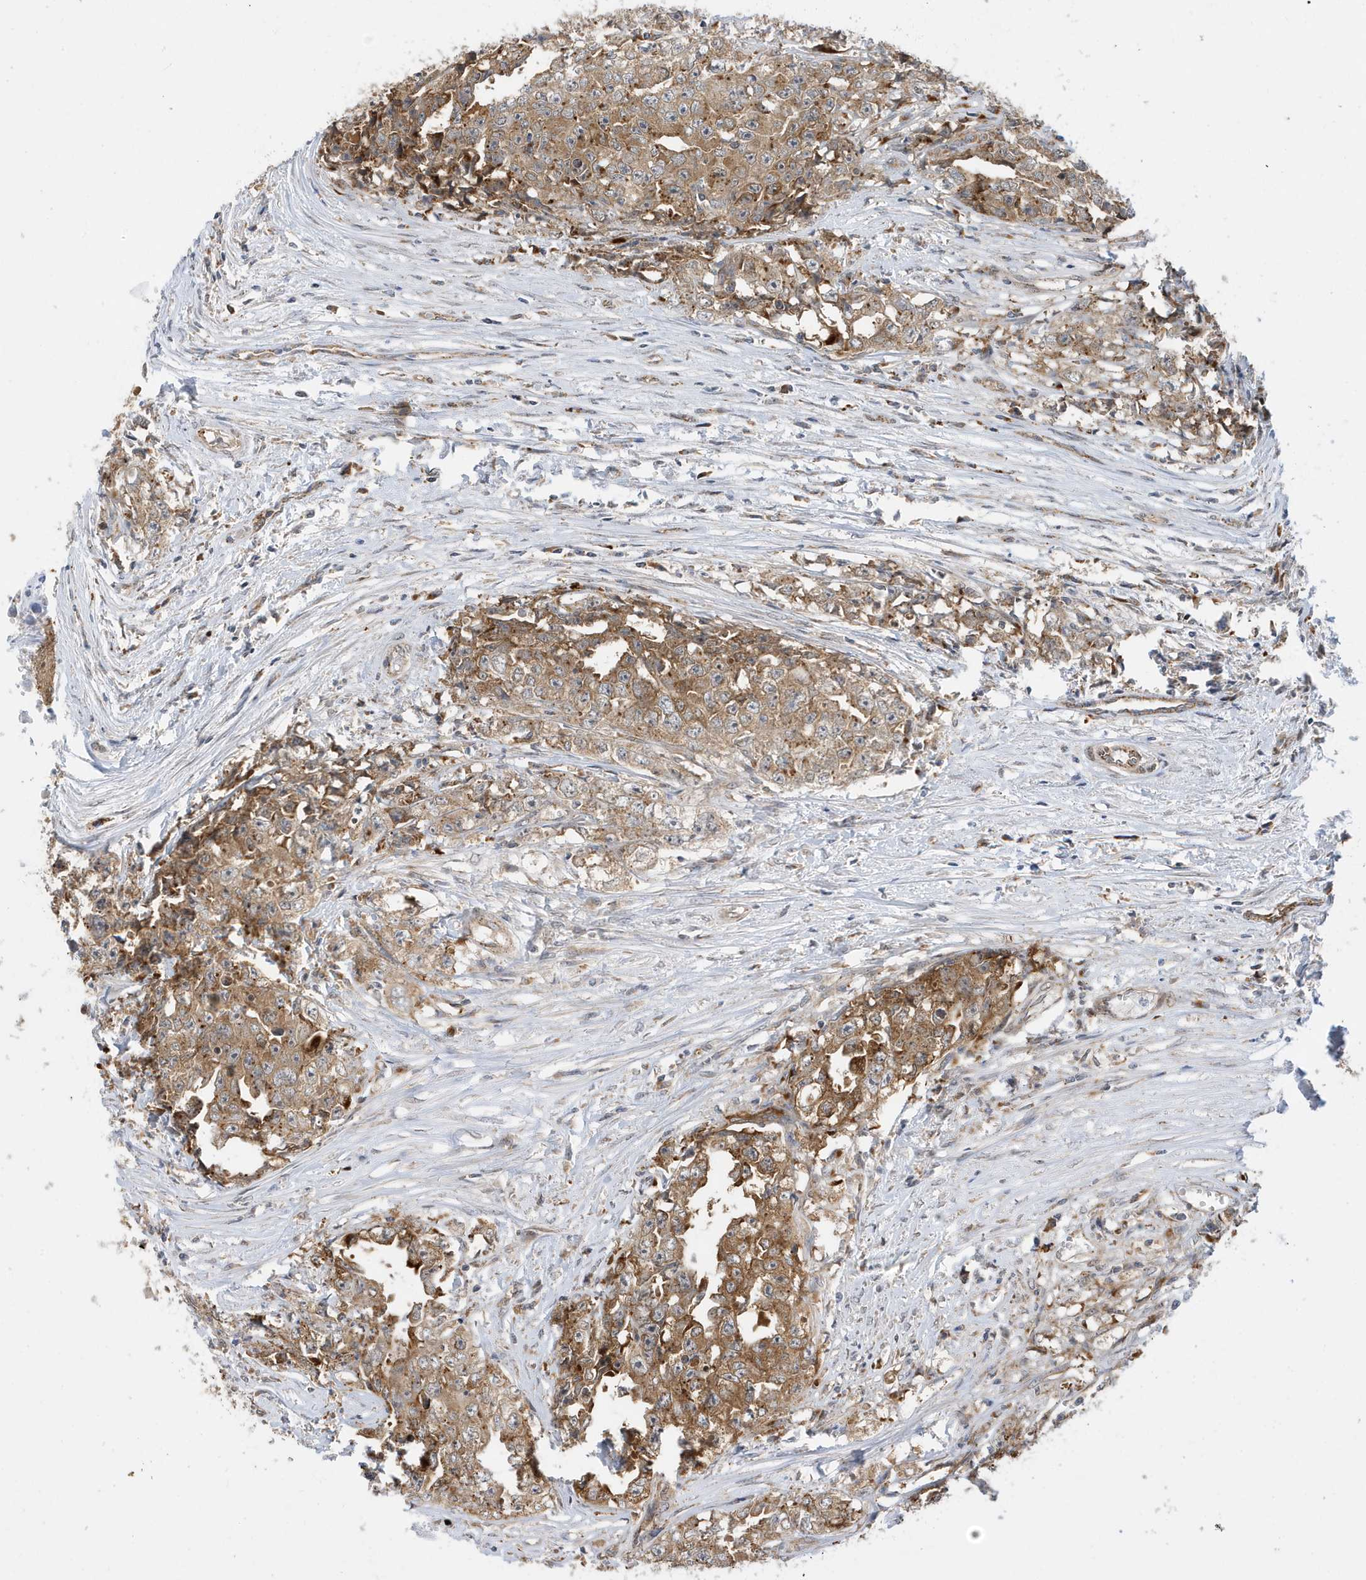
{"staining": {"intensity": "moderate", "quantity": ">75%", "location": "cytoplasmic/membranous"}, "tissue": "testis cancer", "cell_type": "Tumor cells", "image_type": "cancer", "snomed": [{"axis": "morphology", "description": "Seminoma, NOS"}, {"axis": "morphology", "description": "Carcinoma, Embryonal, NOS"}, {"axis": "topography", "description": "Testis"}], "caption": "Tumor cells display medium levels of moderate cytoplasmic/membranous positivity in approximately >75% of cells in human seminoma (testis).", "gene": "ZNF507", "patient": {"sex": "male", "age": 43}}